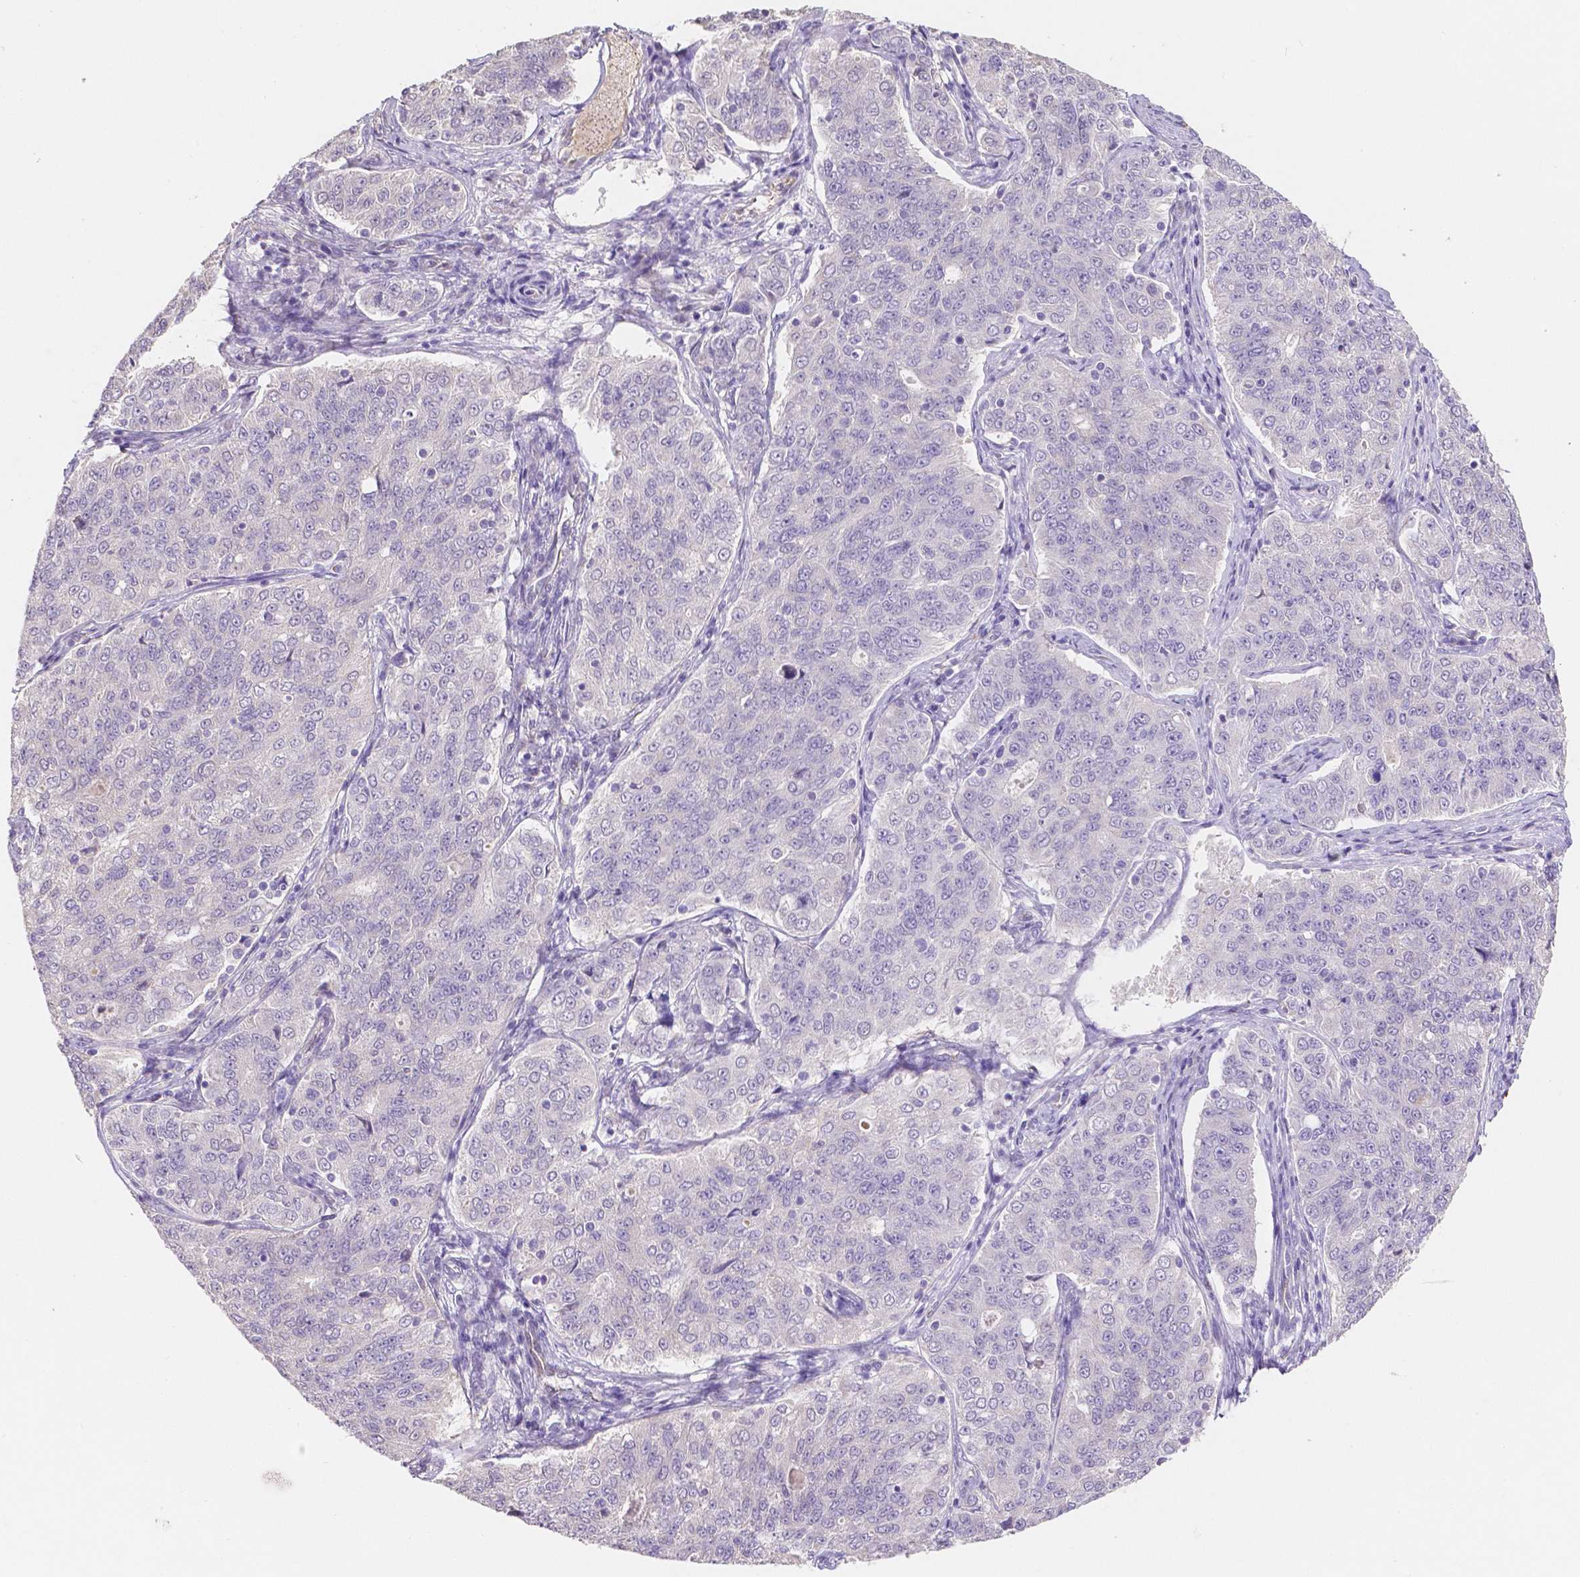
{"staining": {"intensity": "negative", "quantity": "none", "location": "none"}, "tissue": "endometrial cancer", "cell_type": "Tumor cells", "image_type": "cancer", "snomed": [{"axis": "morphology", "description": "Adenocarcinoma, NOS"}, {"axis": "topography", "description": "Endometrium"}], "caption": "Immunohistochemistry (IHC) histopathology image of neoplastic tissue: human endometrial cancer stained with DAB reveals no significant protein positivity in tumor cells.", "gene": "ELAVL2", "patient": {"sex": "female", "age": 43}}